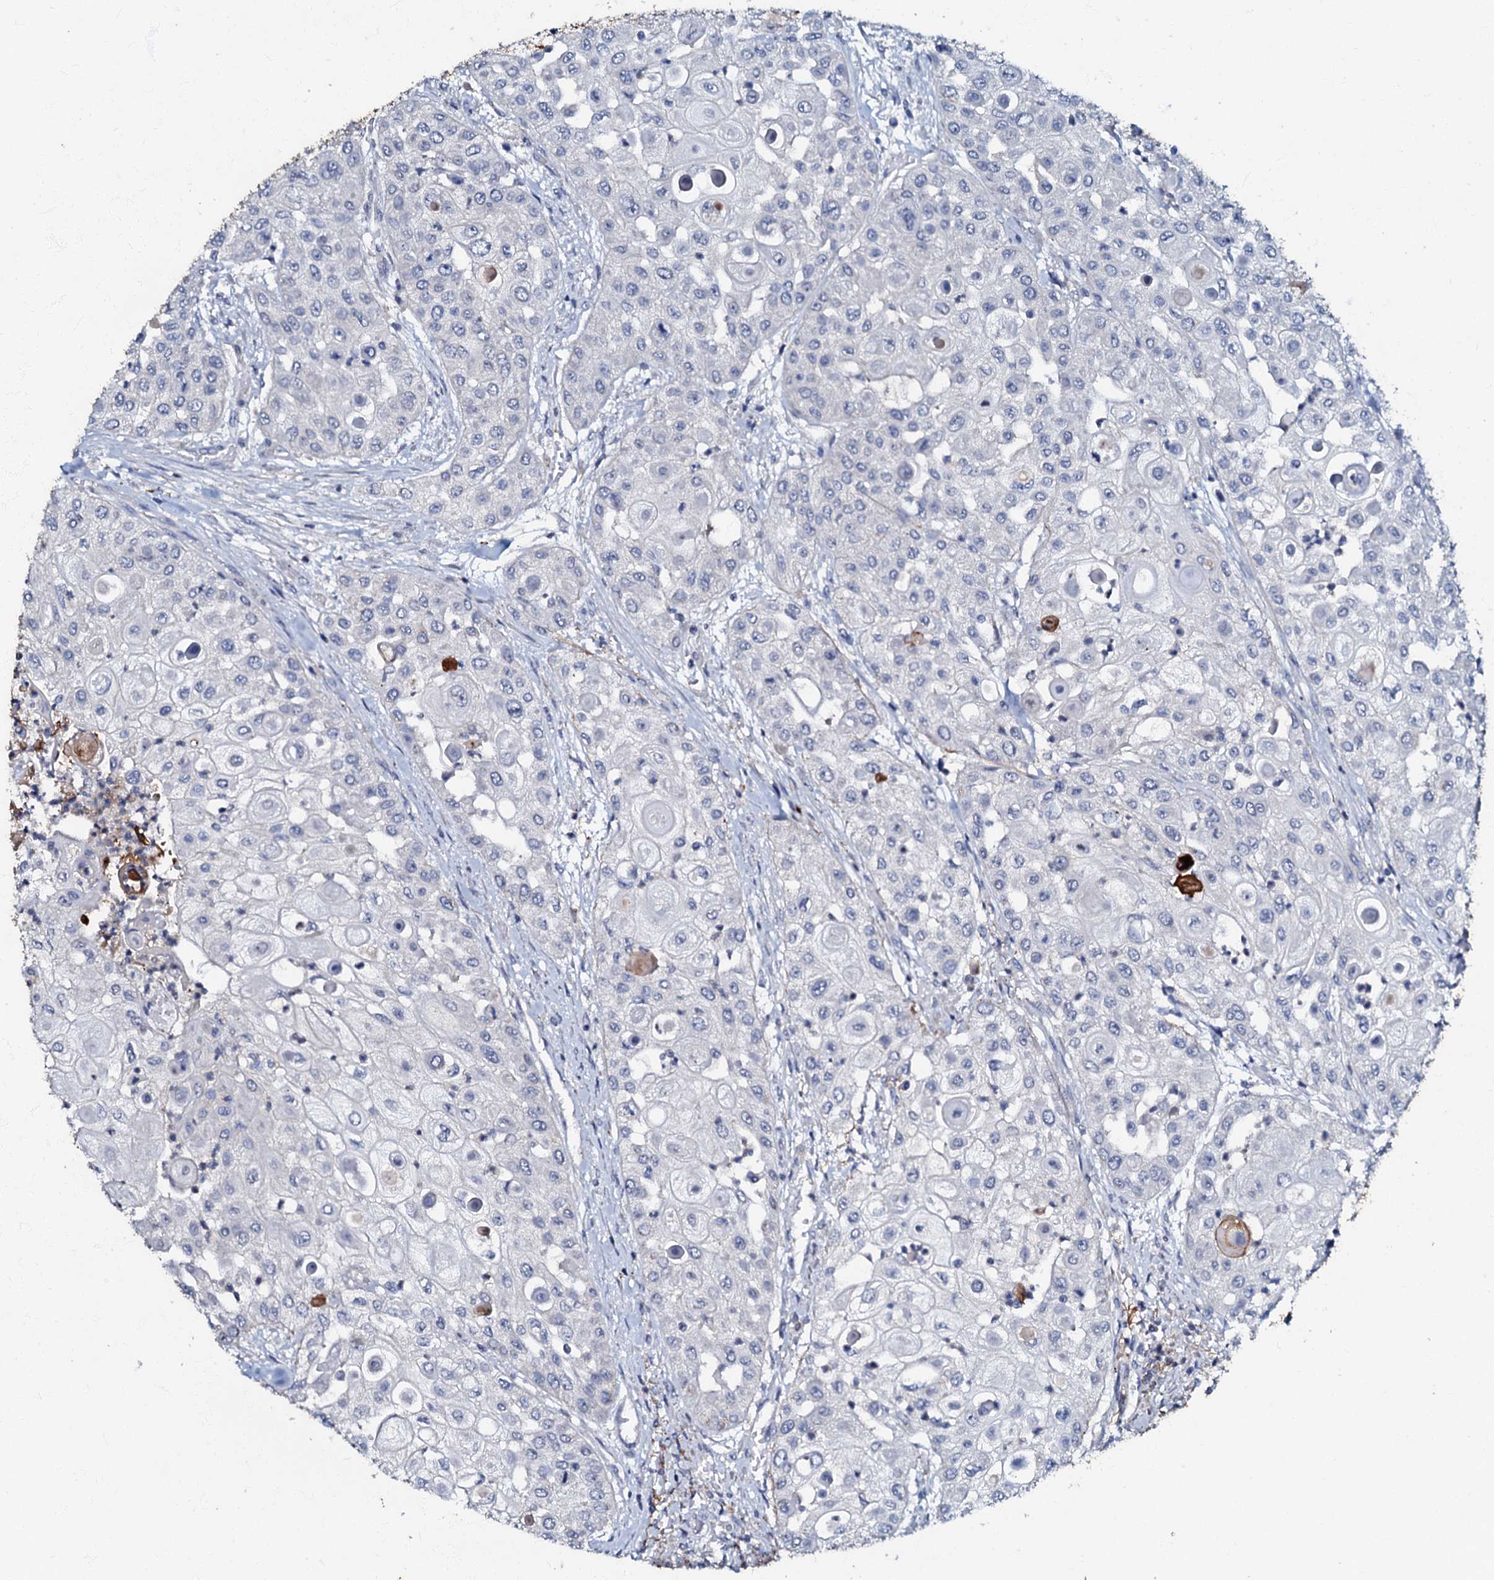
{"staining": {"intensity": "negative", "quantity": "none", "location": "none"}, "tissue": "urothelial cancer", "cell_type": "Tumor cells", "image_type": "cancer", "snomed": [{"axis": "morphology", "description": "Urothelial carcinoma, High grade"}, {"axis": "topography", "description": "Urinary bladder"}], "caption": "Tumor cells are negative for brown protein staining in urothelial cancer.", "gene": "MANSC4", "patient": {"sex": "female", "age": 79}}